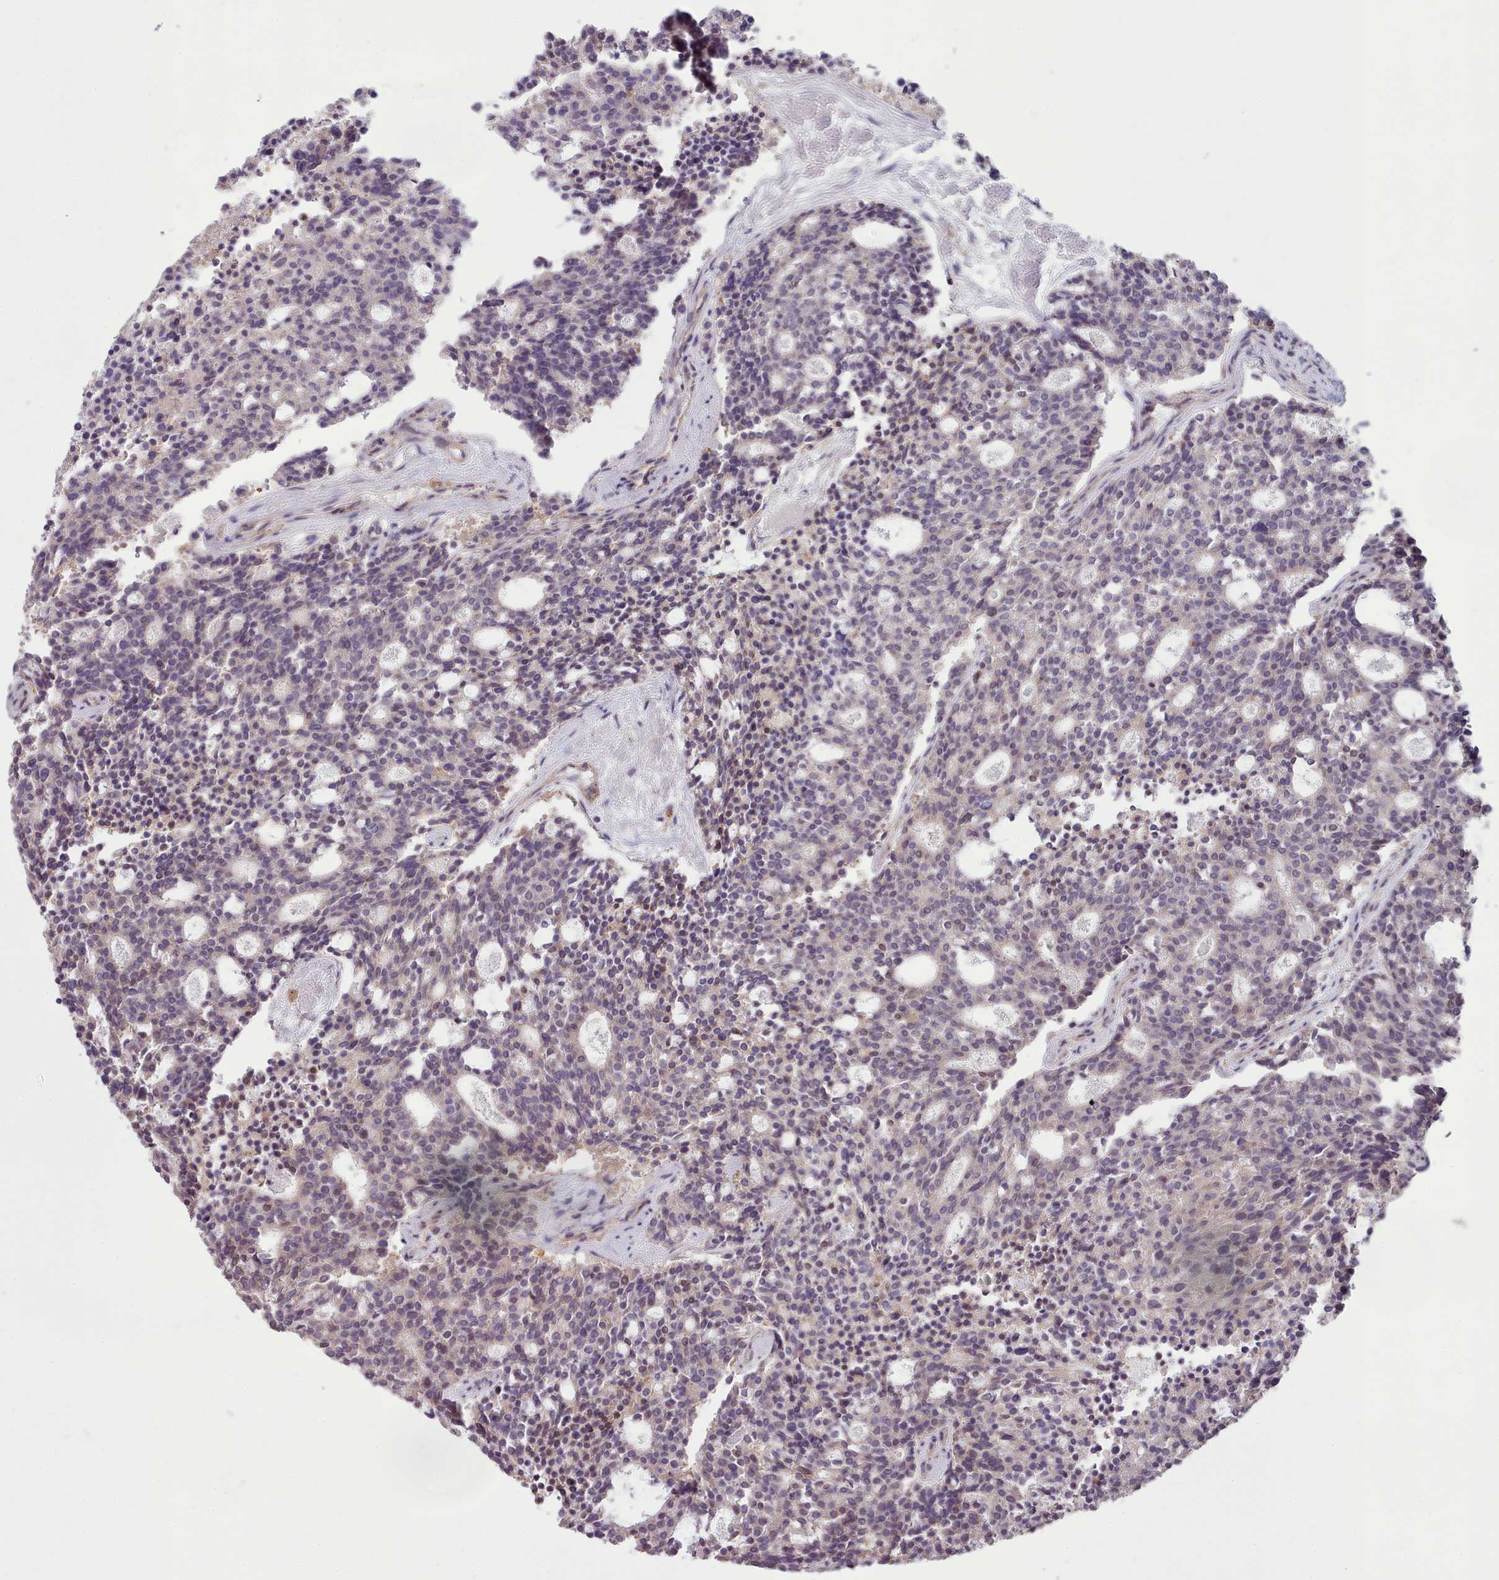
{"staining": {"intensity": "weak", "quantity": "<25%", "location": "cytoplasmic/membranous"}, "tissue": "carcinoid", "cell_type": "Tumor cells", "image_type": "cancer", "snomed": [{"axis": "morphology", "description": "Carcinoid, malignant, NOS"}, {"axis": "topography", "description": "Pancreas"}], "caption": "This is an immunohistochemistry (IHC) micrograph of human carcinoid. There is no staining in tumor cells.", "gene": "DPF1", "patient": {"sex": "female", "age": 54}}